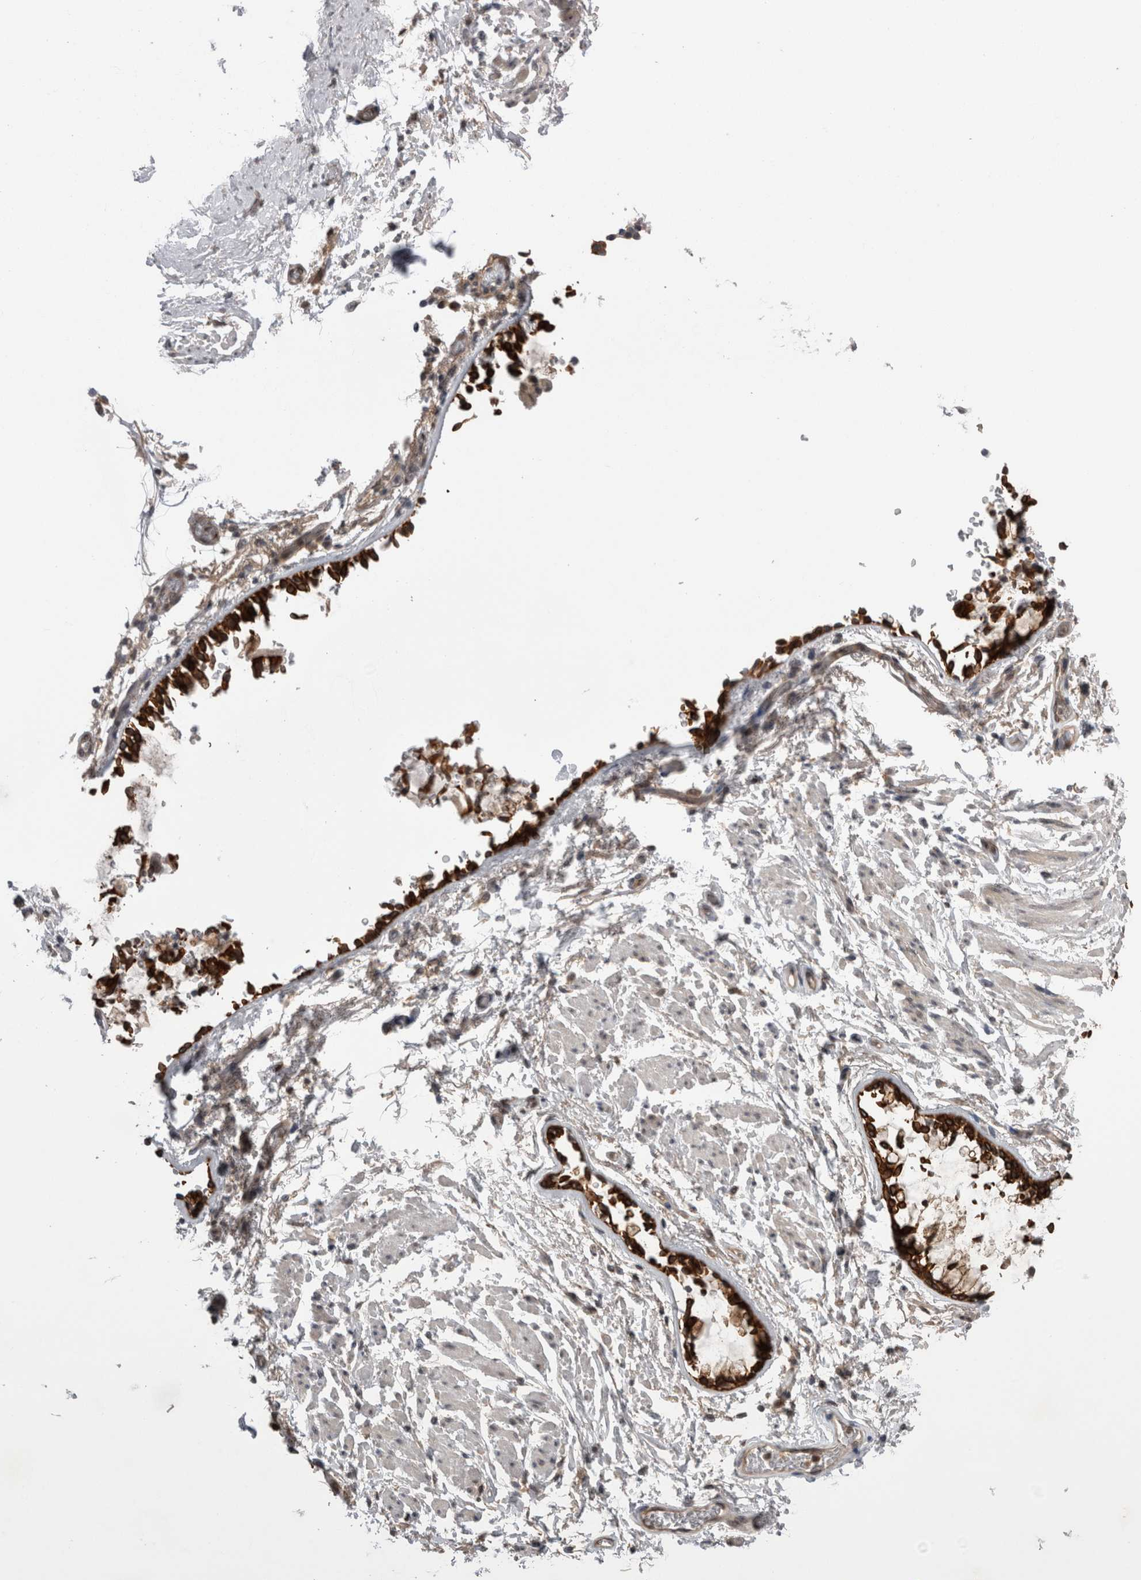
{"staining": {"intensity": "weak", "quantity": ">75%", "location": "cytoplasmic/membranous,nuclear"}, "tissue": "soft tissue", "cell_type": "Fibroblasts", "image_type": "normal", "snomed": [{"axis": "morphology", "description": "Normal tissue, NOS"}, {"axis": "topography", "description": "Cartilage tissue"}, {"axis": "topography", "description": "Lung"}], "caption": "Immunohistochemistry of unremarkable soft tissue displays low levels of weak cytoplasmic/membranous,nuclear expression in approximately >75% of fibroblasts. The protein of interest is stained brown, and the nuclei are stained in blue (DAB (3,3'-diaminobenzidine) IHC with brightfield microscopy, high magnification).", "gene": "ZNF341", "patient": {"sex": "female", "age": 77}}